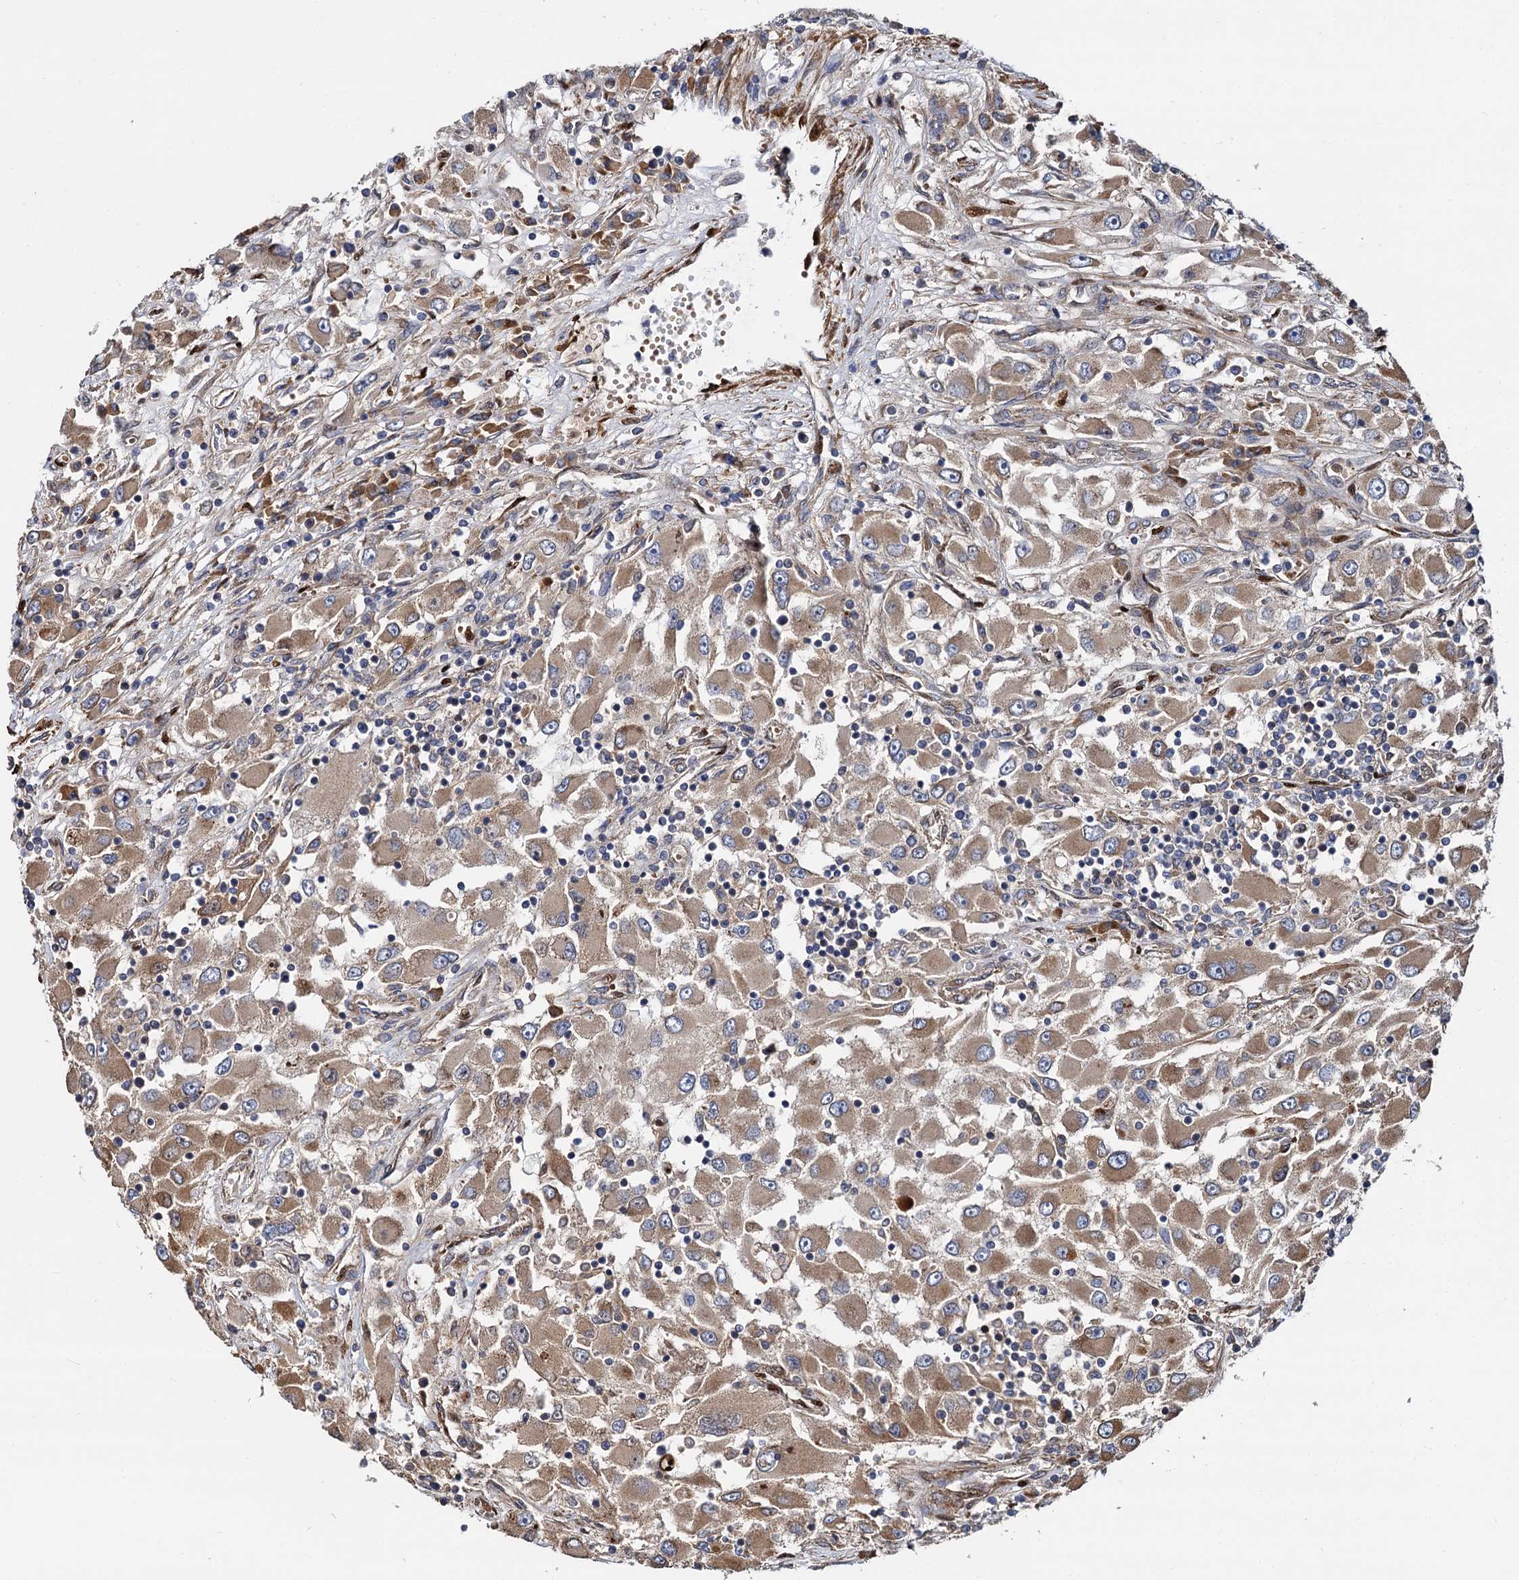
{"staining": {"intensity": "moderate", "quantity": ">75%", "location": "cytoplasmic/membranous"}, "tissue": "renal cancer", "cell_type": "Tumor cells", "image_type": "cancer", "snomed": [{"axis": "morphology", "description": "Adenocarcinoma, NOS"}, {"axis": "topography", "description": "Kidney"}], "caption": "Protein staining of renal cancer (adenocarcinoma) tissue shows moderate cytoplasmic/membranous expression in approximately >75% of tumor cells.", "gene": "ISM2", "patient": {"sex": "female", "age": 52}}